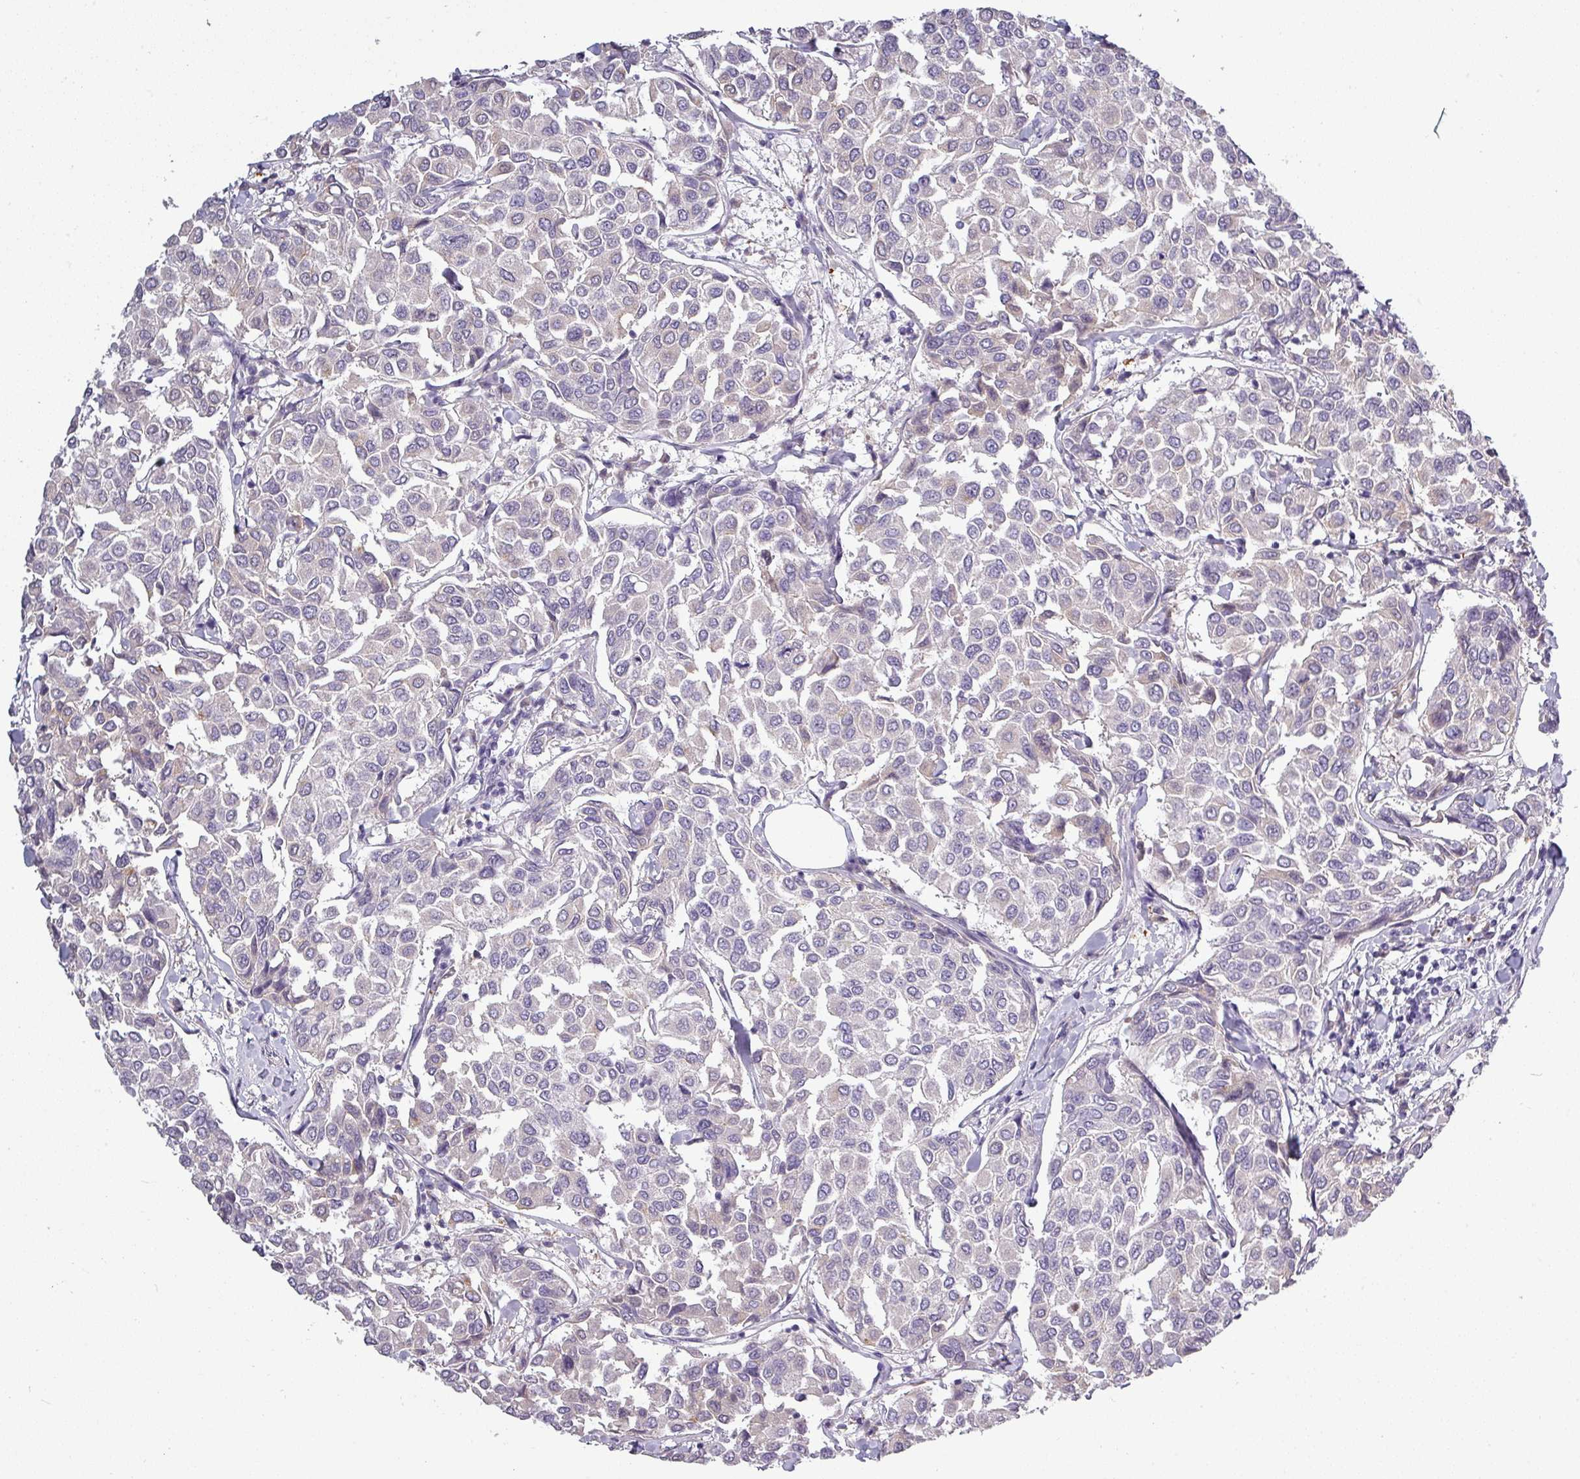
{"staining": {"intensity": "negative", "quantity": "none", "location": "none"}, "tissue": "breast cancer", "cell_type": "Tumor cells", "image_type": "cancer", "snomed": [{"axis": "morphology", "description": "Duct carcinoma"}, {"axis": "topography", "description": "Breast"}], "caption": "Tumor cells are negative for brown protein staining in breast invasive ductal carcinoma.", "gene": "SLC26A9", "patient": {"sex": "female", "age": 55}}